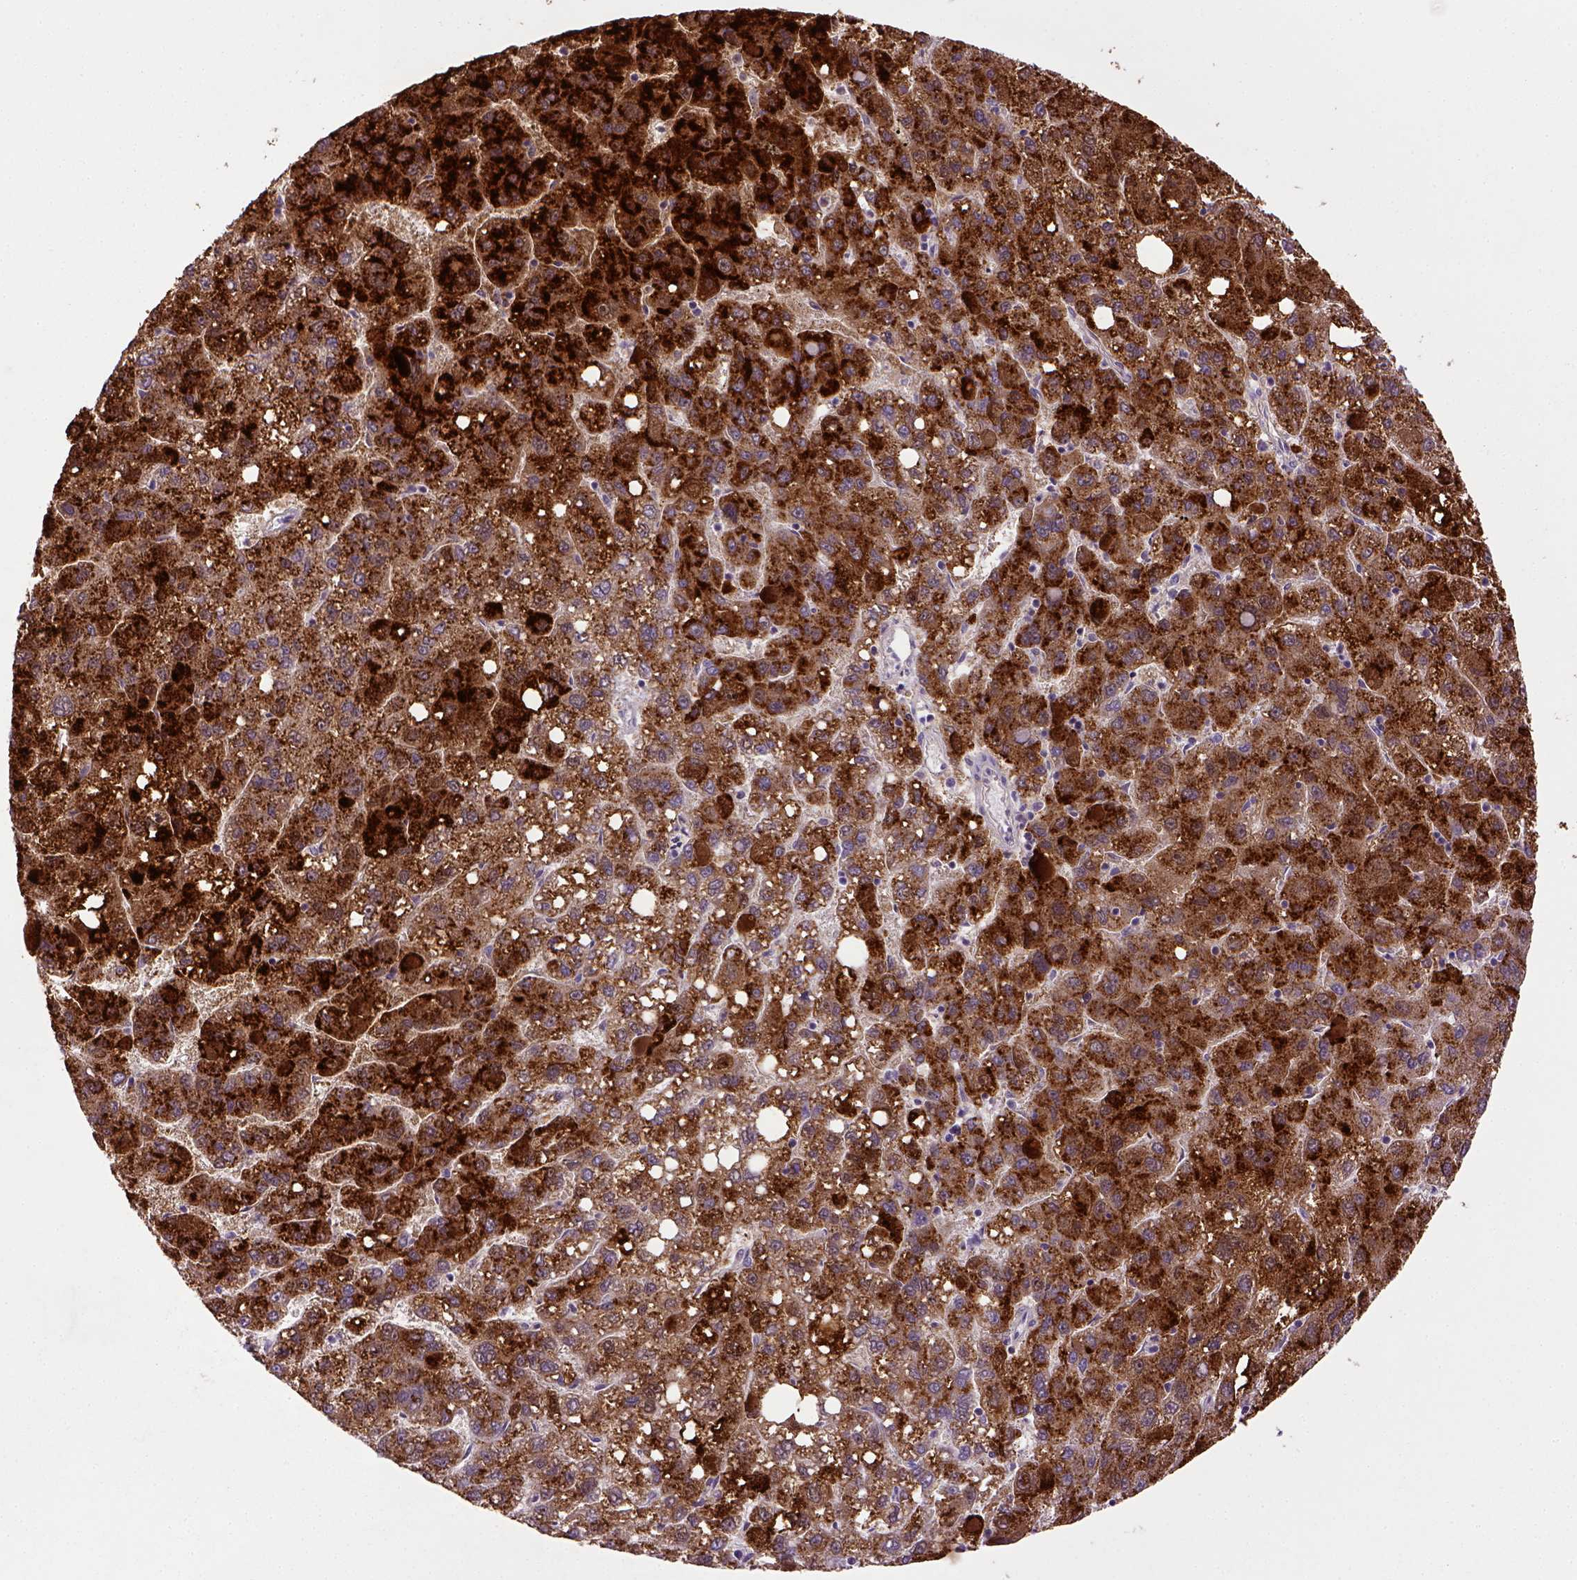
{"staining": {"intensity": "strong", "quantity": ">75%", "location": "cytoplasmic/membranous"}, "tissue": "liver cancer", "cell_type": "Tumor cells", "image_type": "cancer", "snomed": [{"axis": "morphology", "description": "Carcinoma, Hepatocellular, NOS"}, {"axis": "topography", "description": "Liver"}], "caption": "Immunohistochemical staining of hepatocellular carcinoma (liver) reveals high levels of strong cytoplasmic/membranous protein expression in about >75% of tumor cells. (Brightfield microscopy of DAB IHC at high magnification).", "gene": "BAAT", "patient": {"sex": "female", "age": 82}}